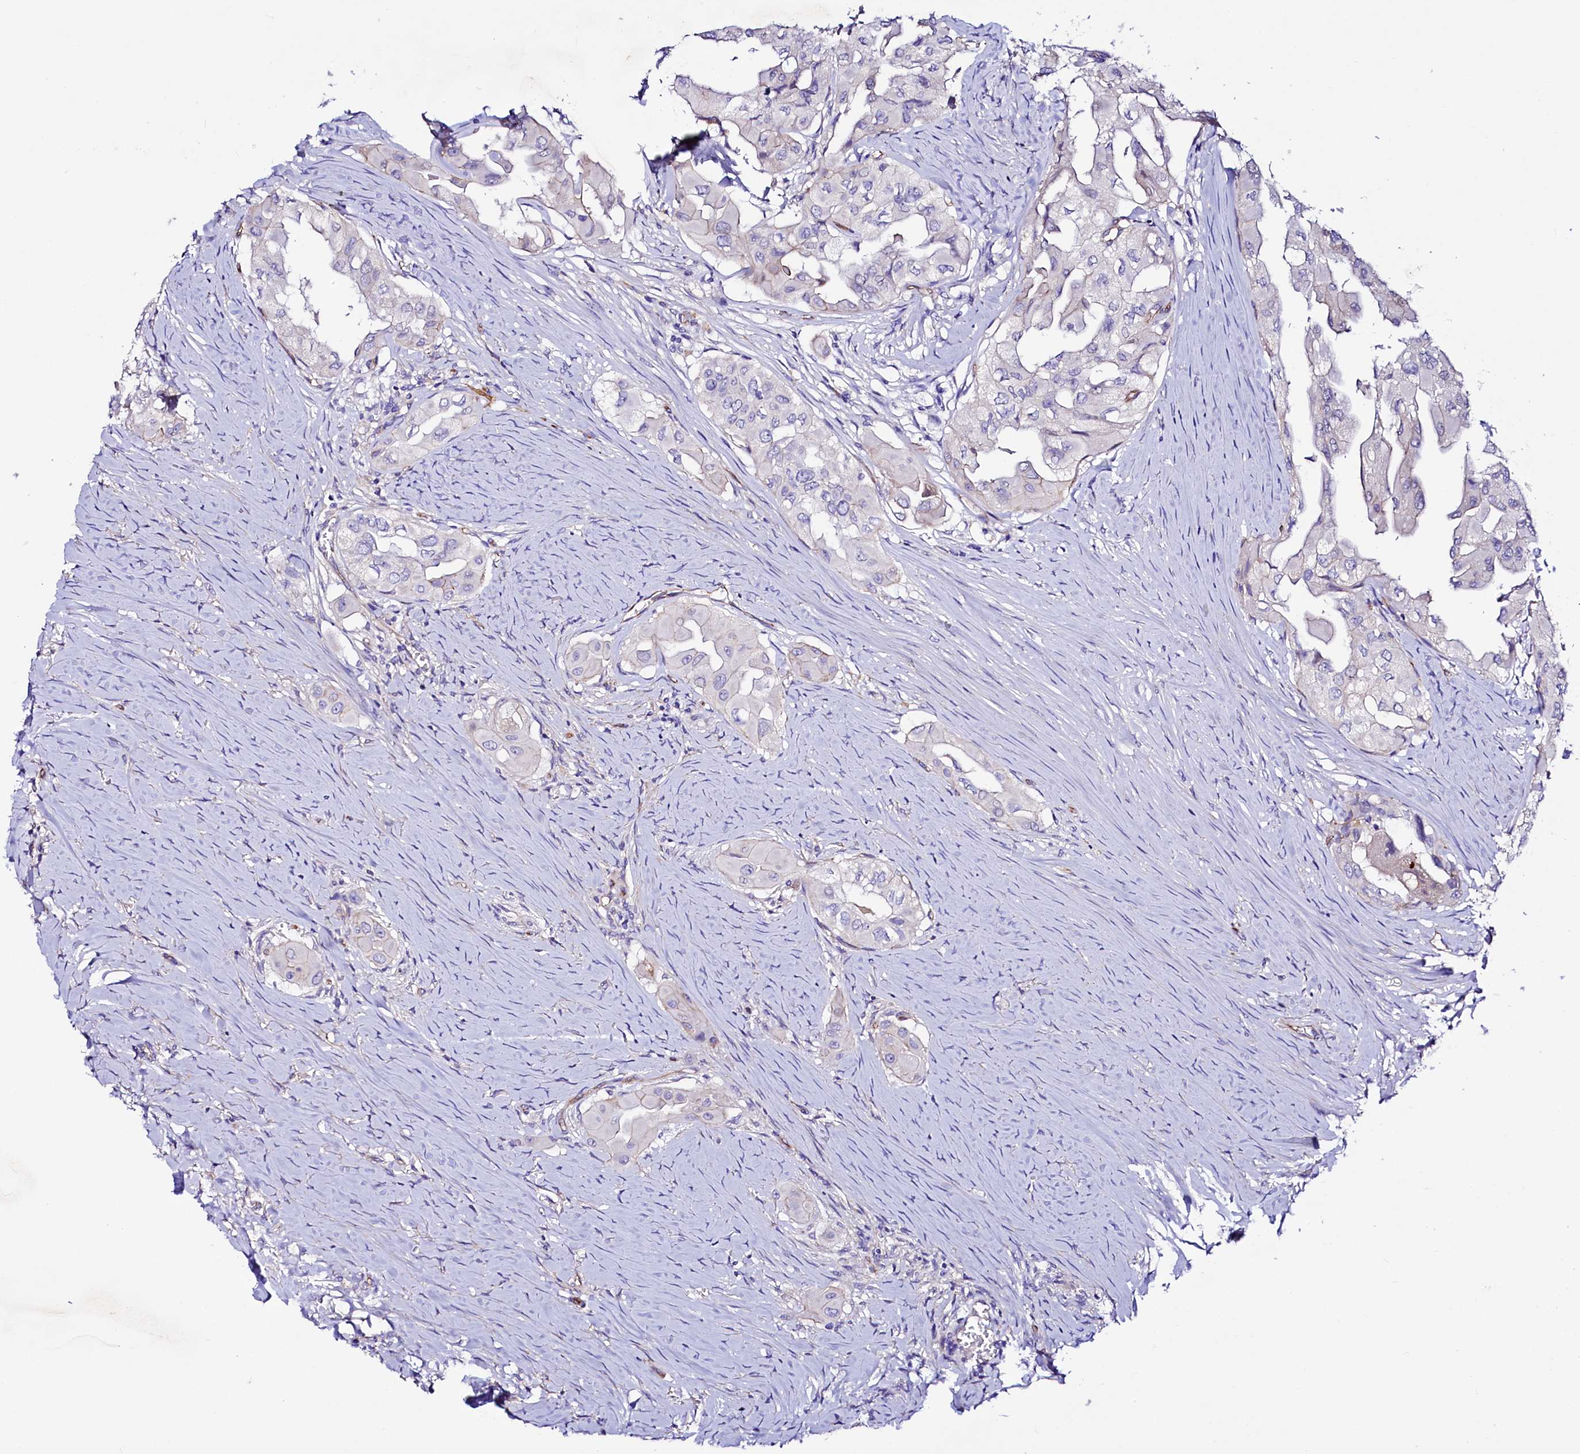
{"staining": {"intensity": "negative", "quantity": "none", "location": "none"}, "tissue": "thyroid cancer", "cell_type": "Tumor cells", "image_type": "cancer", "snomed": [{"axis": "morphology", "description": "Papillary adenocarcinoma, NOS"}, {"axis": "topography", "description": "Thyroid gland"}], "caption": "Immunohistochemistry (IHC) of human papillary adenocarcinoma (thyroid) exhibits no positivity in tumor cells.", "gene": "SLF1", "patient": {"sex": "female", "age": 59}}